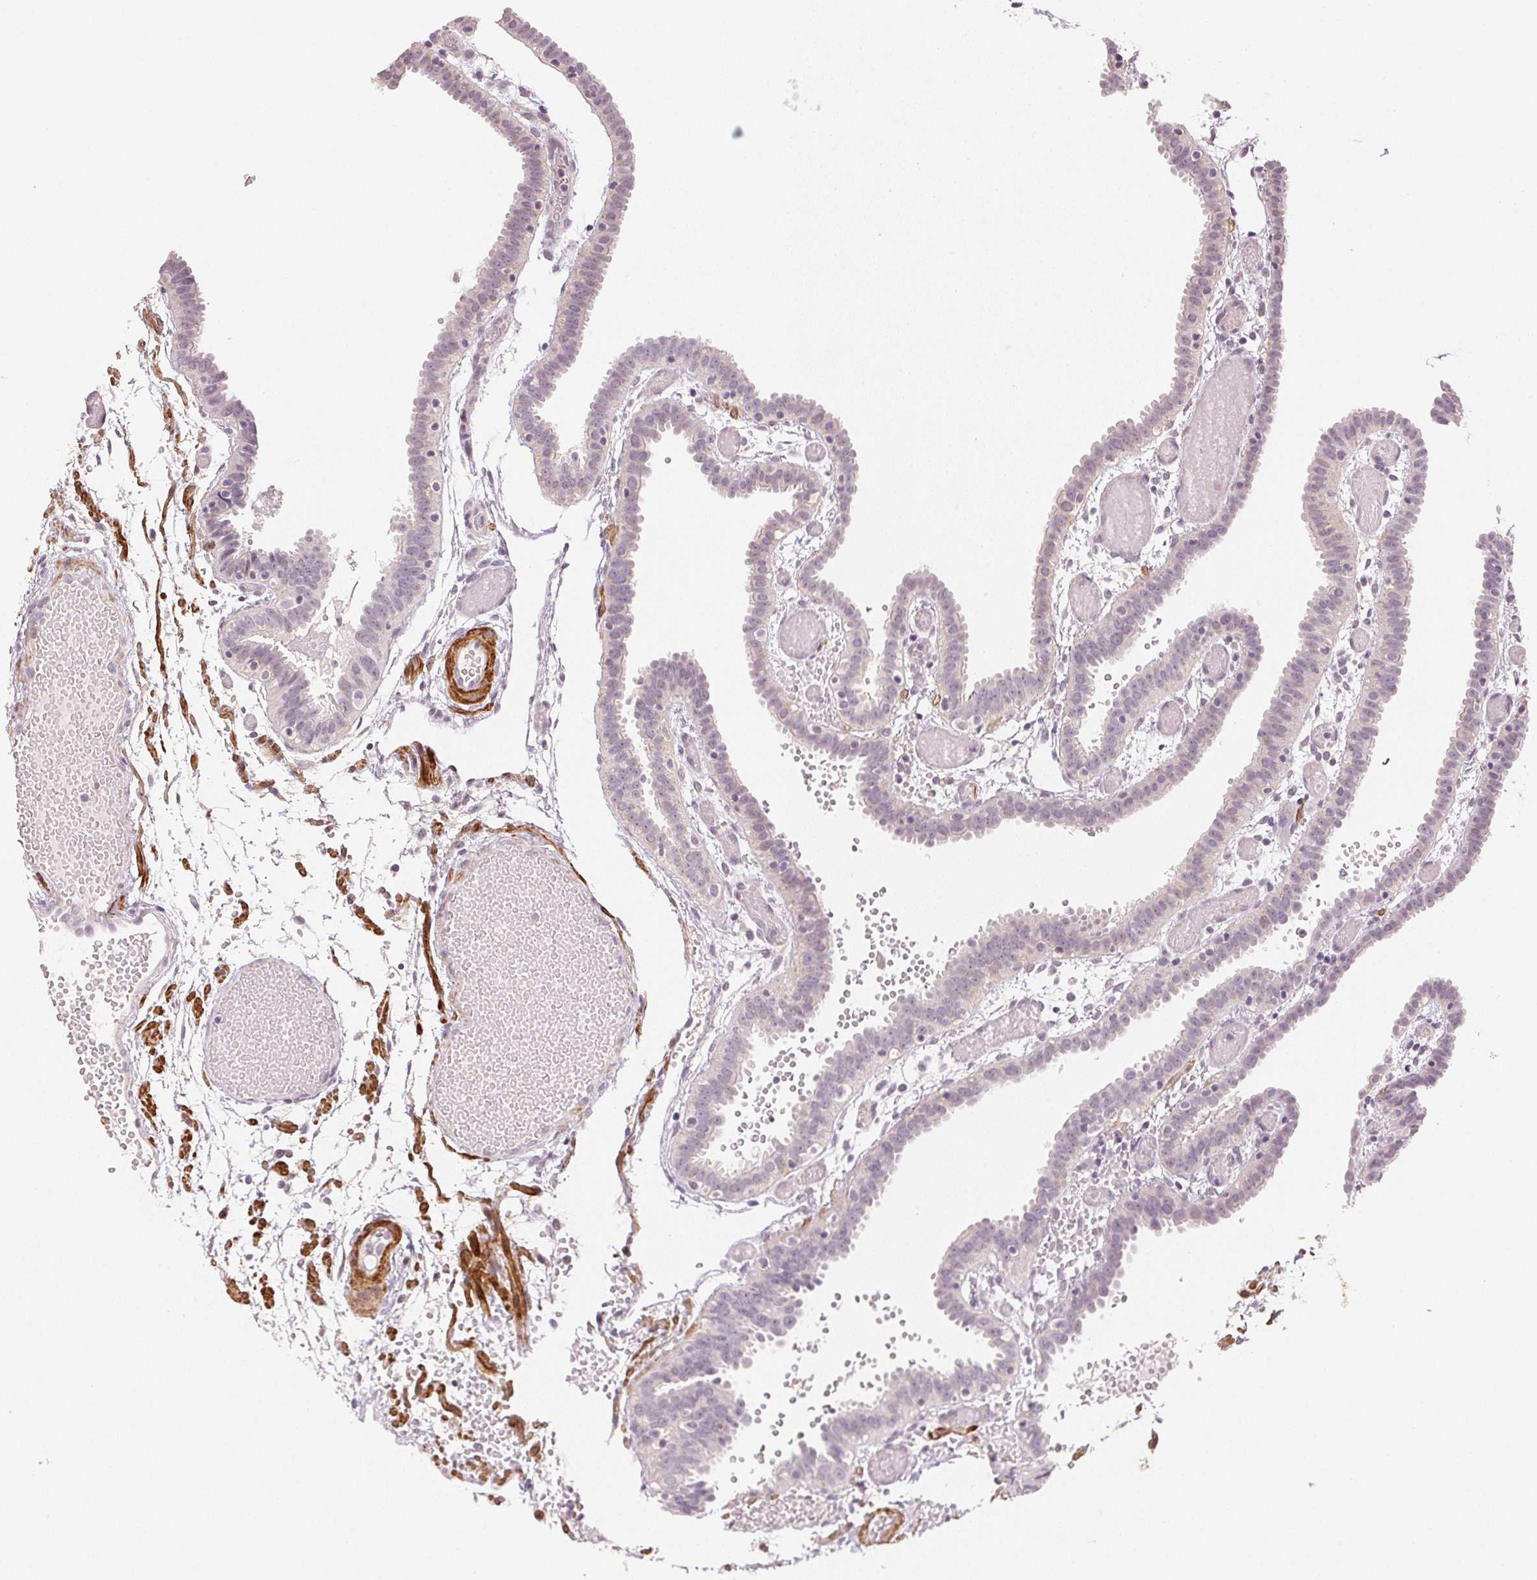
{"staining": {"intensity": "weak", "quantity": "25%-75%", "location": "cytoplasmic/membranous"}, "tissue": "fallopian tube", "cell_type": "Glandular cells", "image_type": "normal", "snomed": [{"axis": "morphology", "description": "Normal tissue, NOS"}, {"axis": "topography", "description": "Fallopian tube"}], "caption": "Immunohistochemistry staining of normal fallopian tube, which shows low levels of weak cytoplasmic/membranous positivity in approximately 25%-75% of glandular cells indicating weak cytoplasmic/membranous protein expression. The staining was performed using DAB (brown) for protein detection and nuclei were counterstained in hematoxylin (blue).", "gene": "SMTN", "patient": {"sex": "female", "age": 37}}